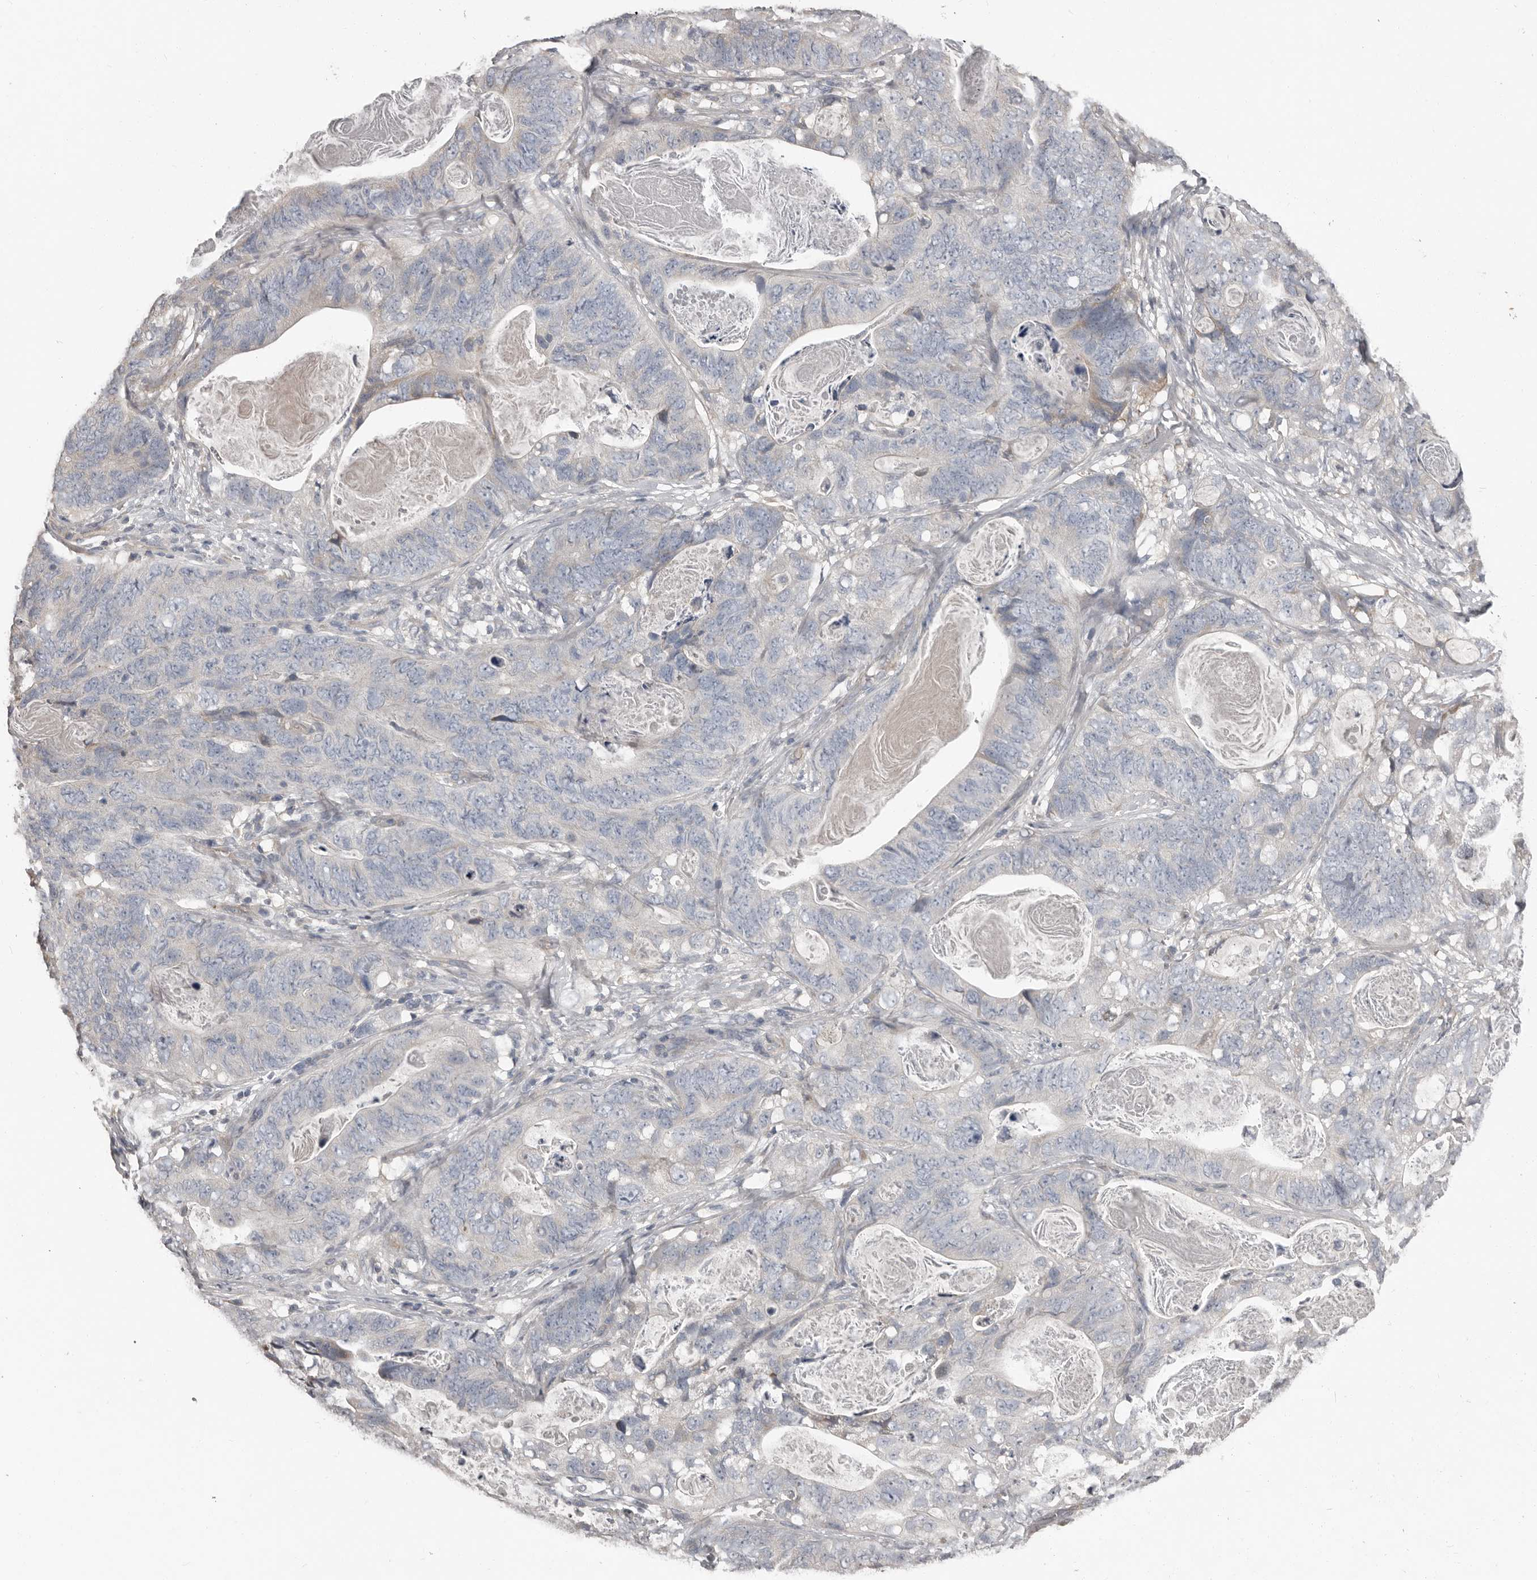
{"staining": {"intensity": "negative", "quantity": "none", "location": "none"}, "tissue": "stomach cancer", "cell_type": "Tumor cells", "image_type": "cancer", "snomed": [{"axis": "morphology", "description": "Normal tissue, NOS"}, {"axis": "morphology", "description": "Adenocarcinoma, NOS"}, {"axis": "topography", "description": "Stomach"}], "caption": "Tumor cells show no significant positivity in stomach cancer.", "gene": "CA6", "patient": {"sex": "female", "age": 89}}